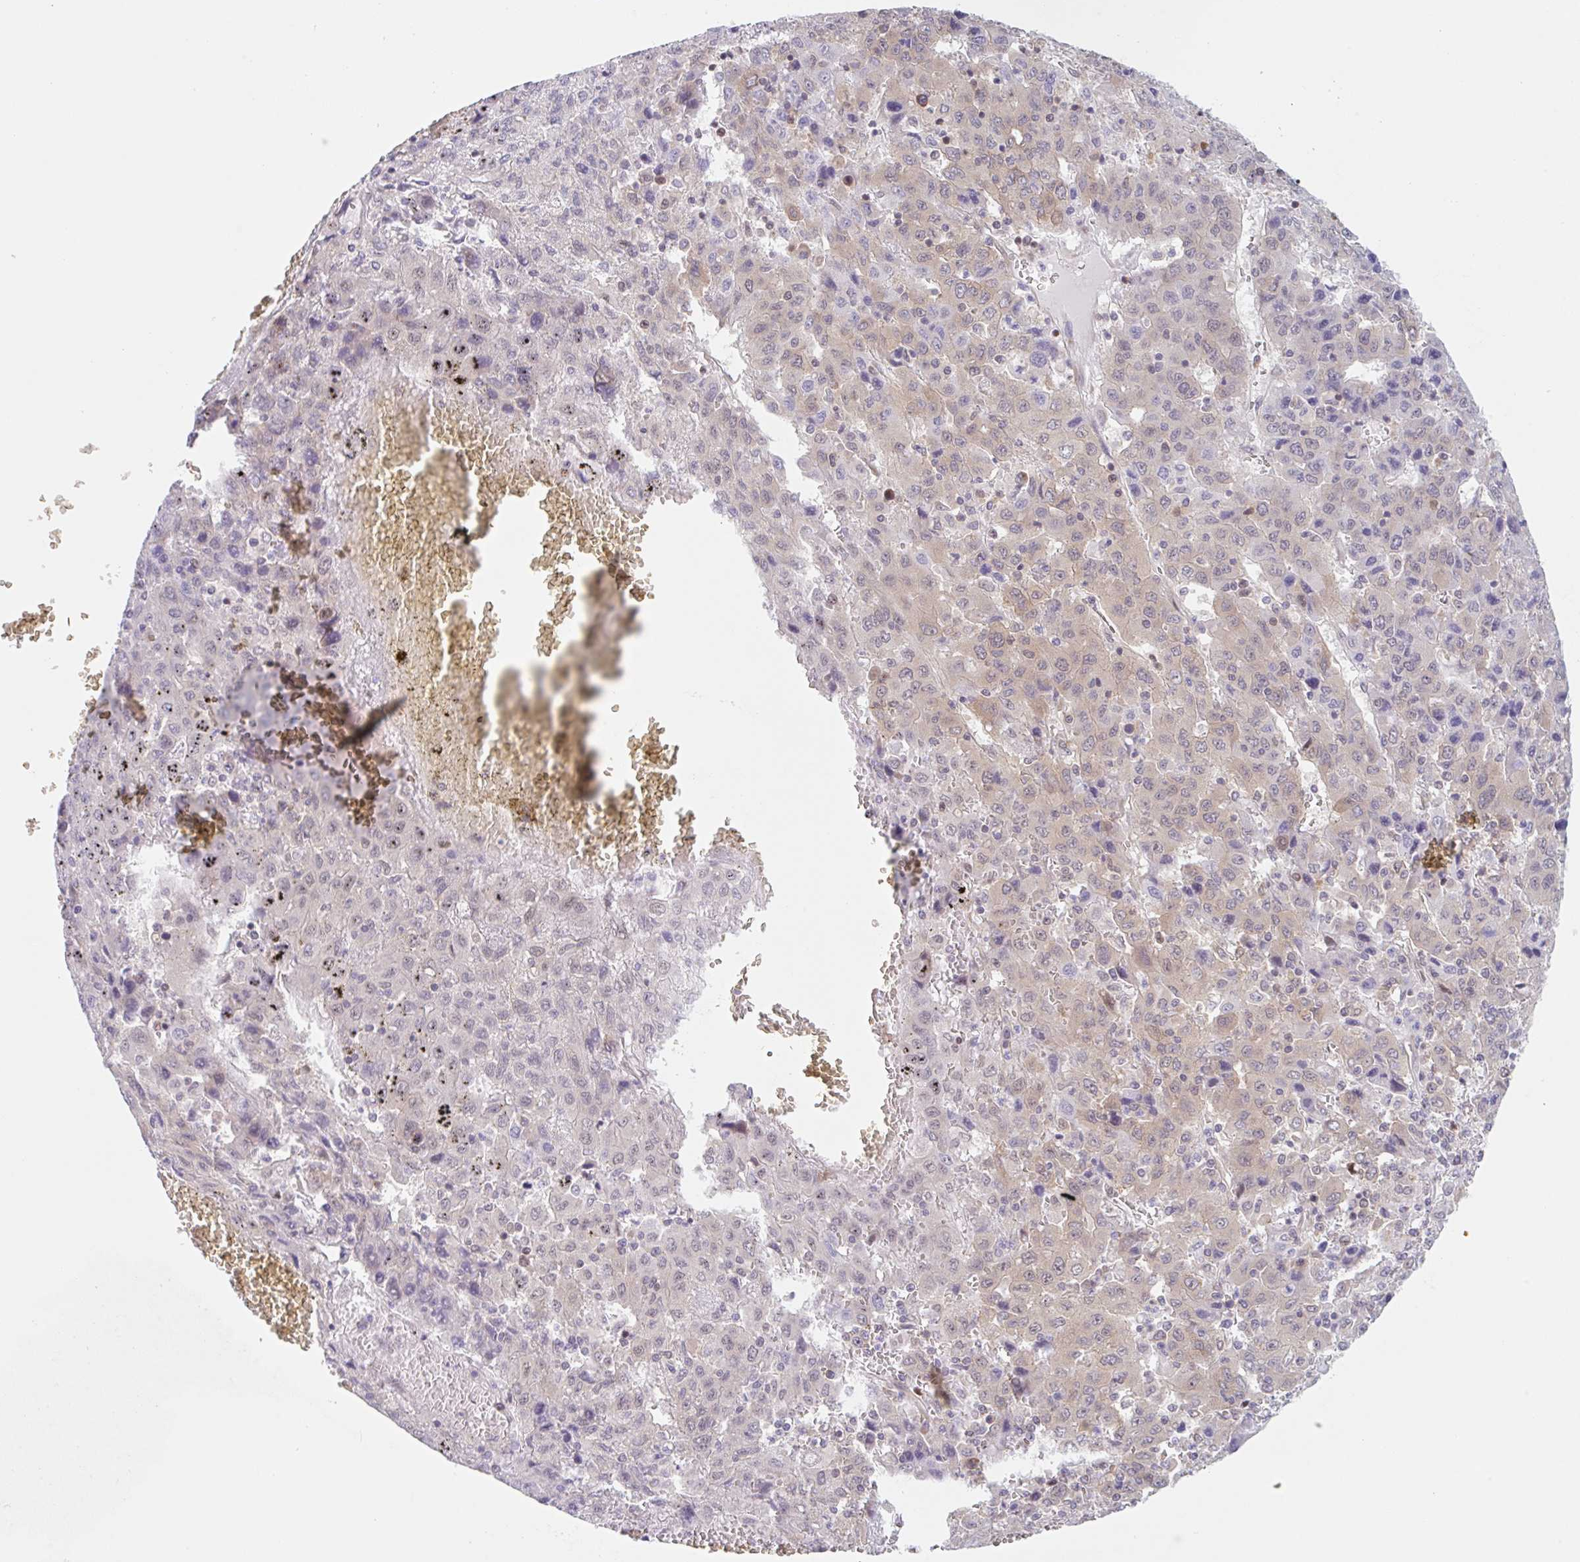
{"staining": {"intensity": "weak", "quantity": "<25%", "location": "cytoplasmic/membranous"}, "tissue": "liver cancer", "cell_type": "Tumor cells", "image_type": "cancer", "snomed": [{"axis": "morphology", "description": "Carcinoma, Hepatocellular, NOS"}, {"axis": "topography", "description": "Liver"}], "caption": "This is a histopathology image of immunohistochemistry (IHC) staining of liver hepatocellular carcinoma, which shows no staining in tumor cells. (DAB (3,3'-diaminobenzidine) IHC with hematoxylin counter stain).", "gene": "TBPL2", "patient": {"sex": "female", "age": 53}}